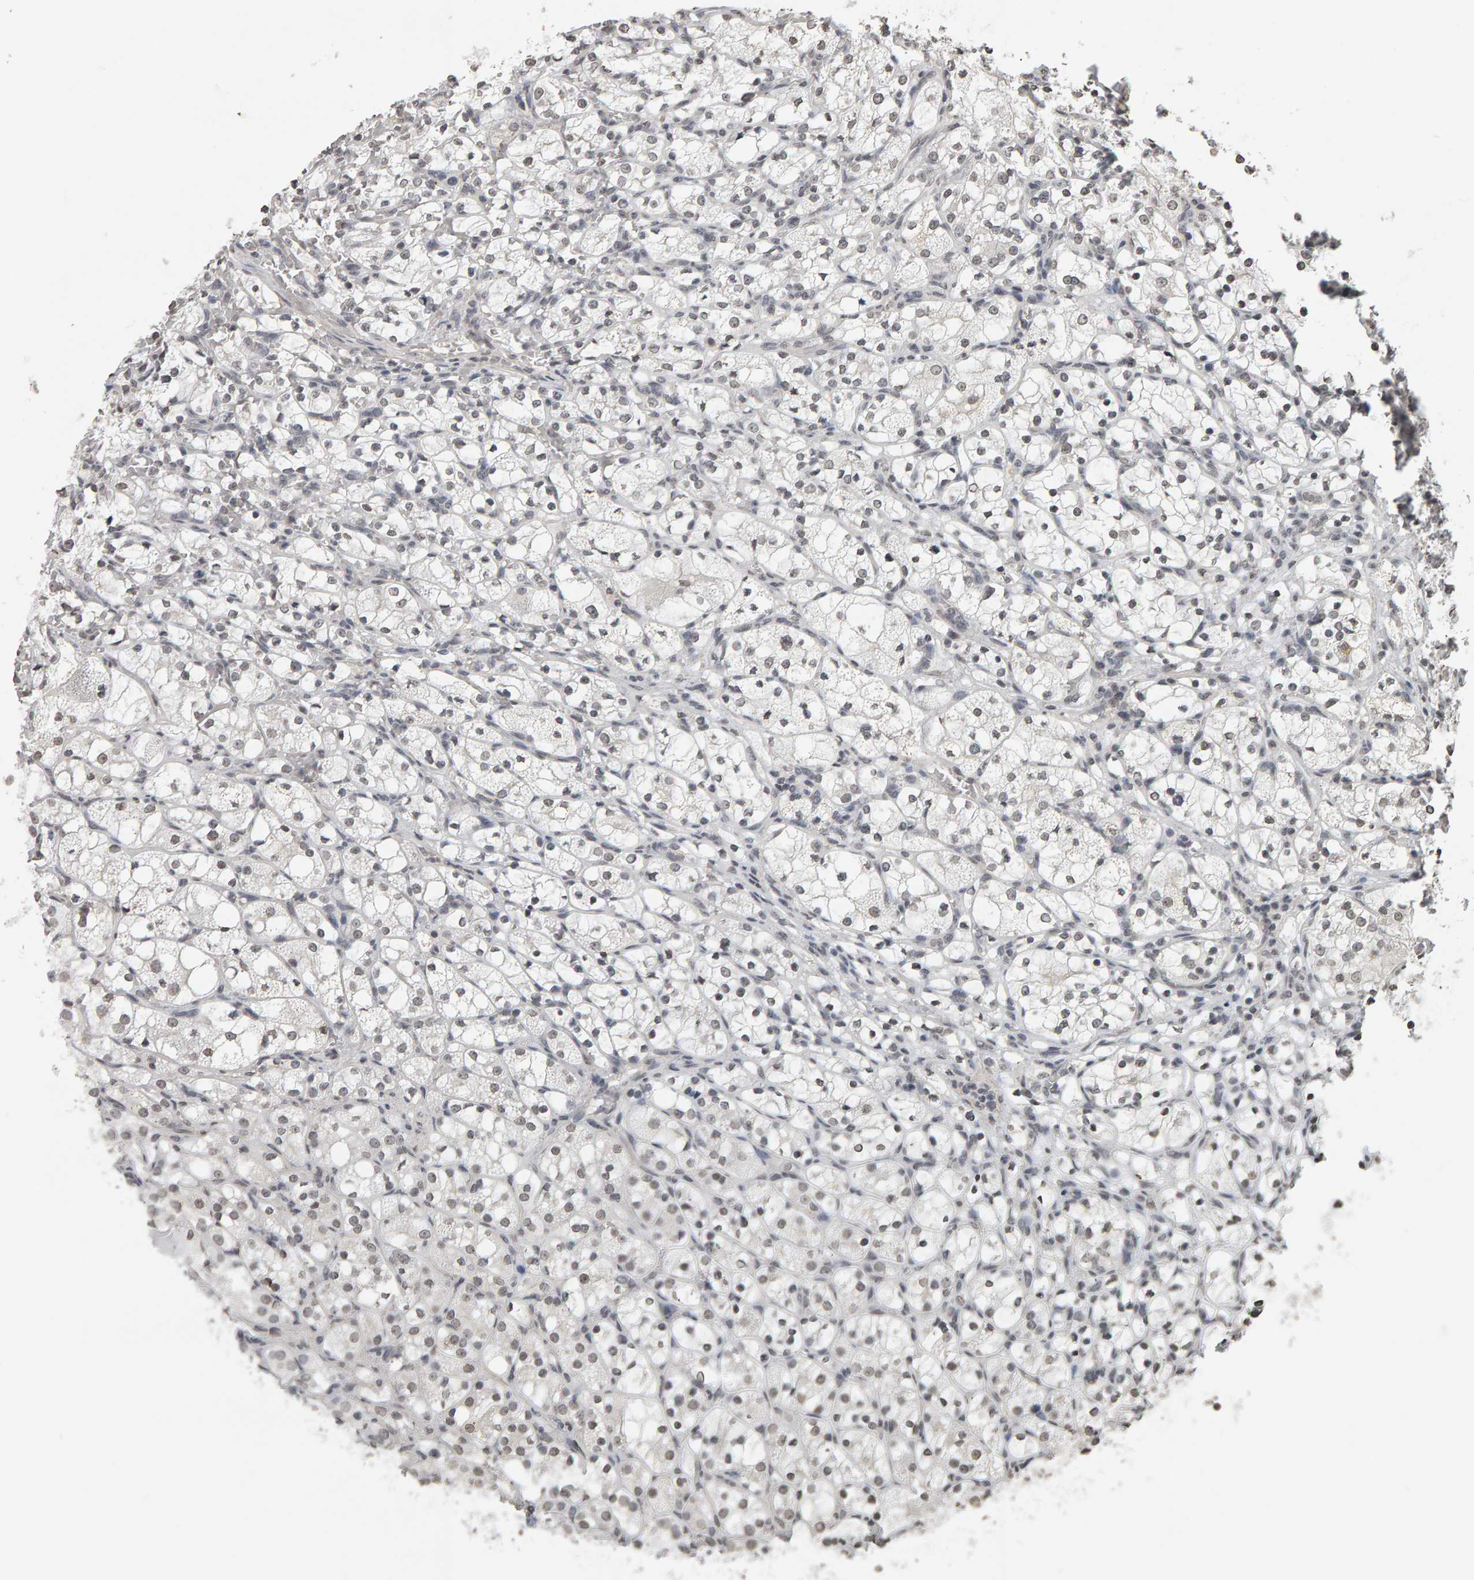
{"staining": {"intensity": "weak", "quantity": ">75%", "location": "nuclear"}, "tissue": "renal cancer", "cell_type": "Tumor cells", "image_type": "cancer", "snomed": [{"axis": "morphology", "description": "Adenocarcinoma, NOS"}, {"axis": "topography", "description": "Kidney"}], "caption": "A histopathology image of human adenocarcinoma (renal) stained for a protein reveals weak nuclear brown staining in tumor cells.", "gene": "AFF4", "patient": {"sex": "female", "age": 69}}